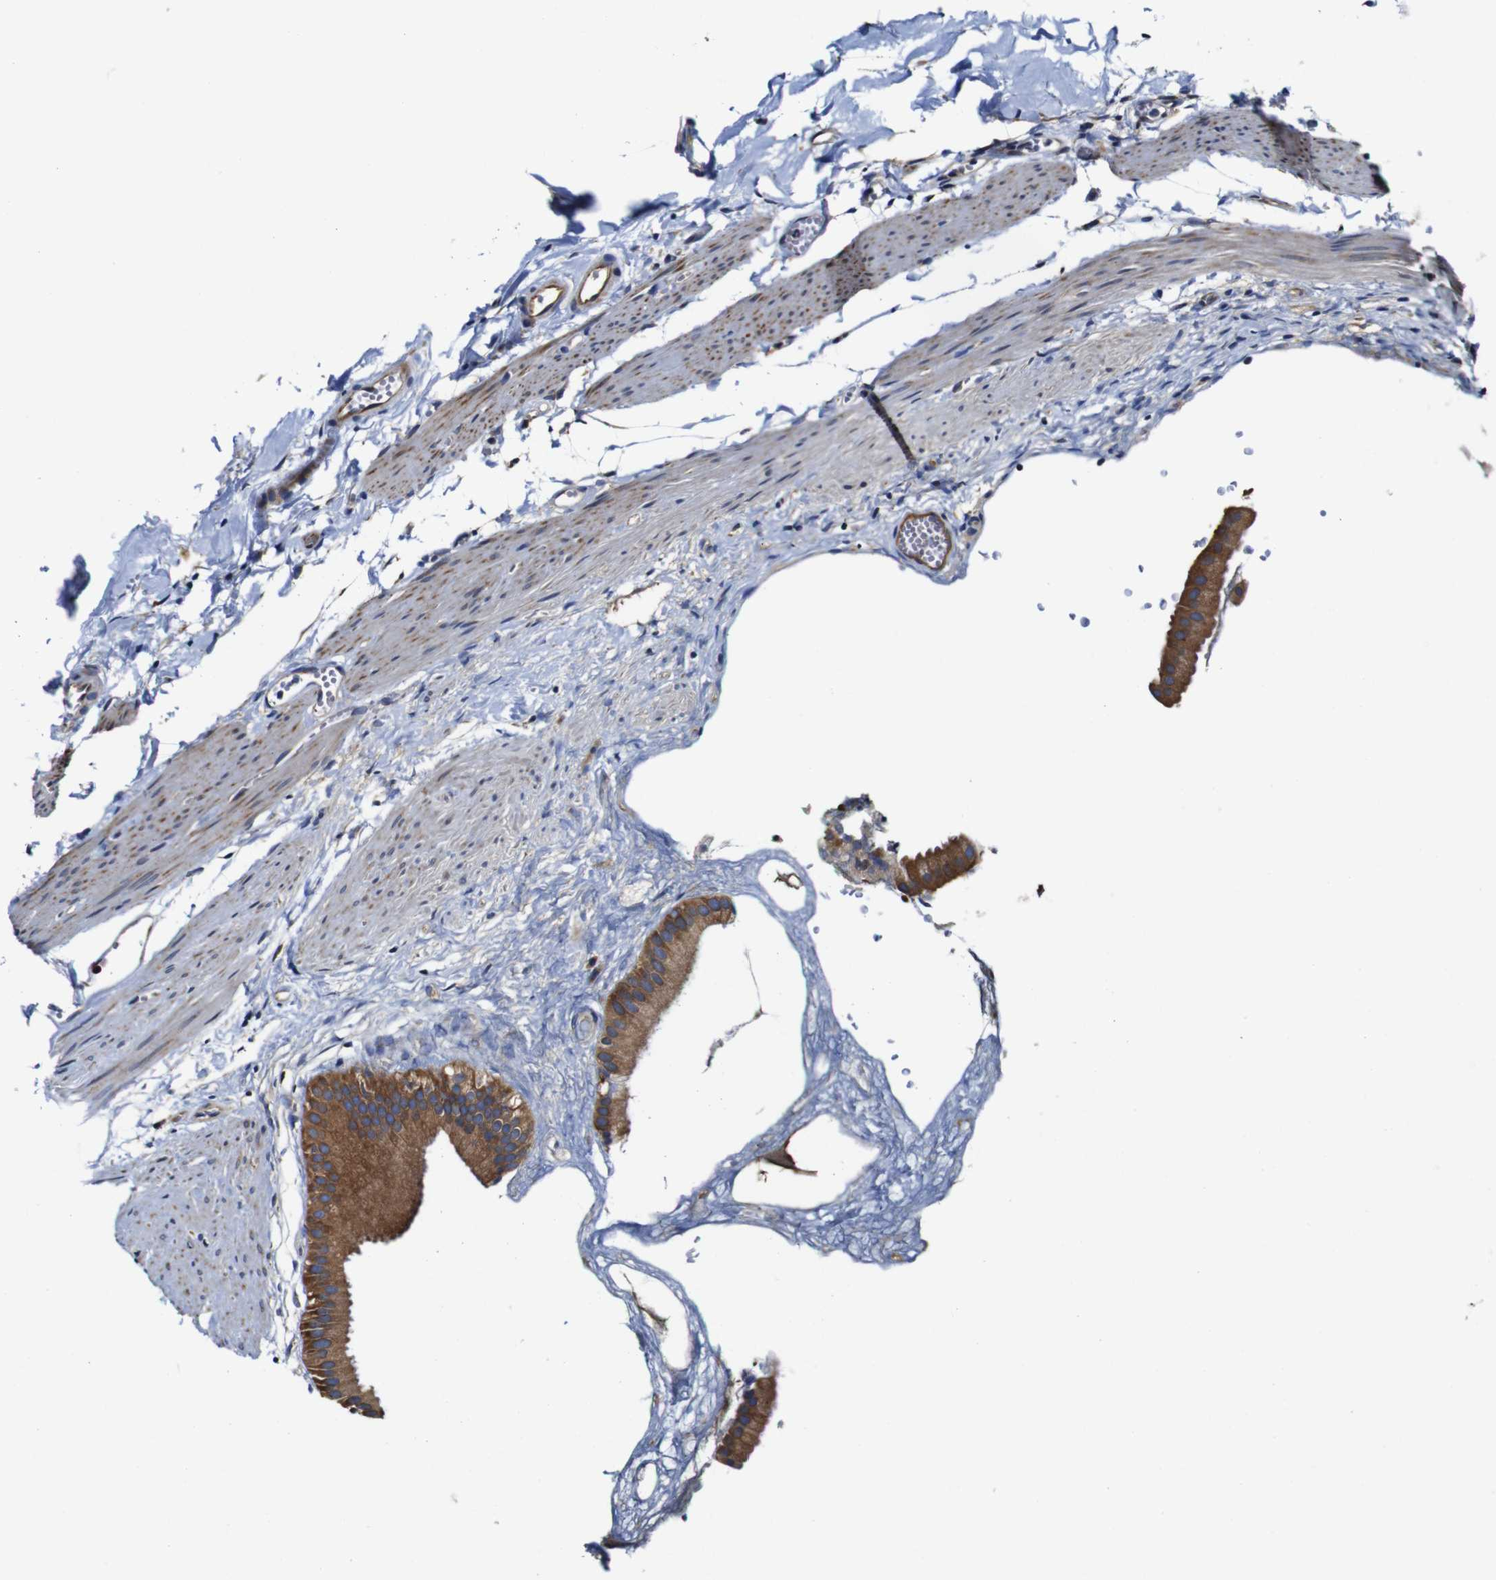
{"staining": {"intensity": "strong", "quantity": ">75%", "location": "cytoplasmic/membranous"}, "tissue": "gallbladder", "cell_type": "Glandular cells", "image_type": "normal", "snomed": [{"axis": "morphology", "description": "Normal tissue, NOS"}, {"axis": "topography", "description": "Gallbladder"}], "caption": "Gallbladder was stained to show a protein in brown. There is high levels of strong cytoplasmic/membranous expression in about >75% of glandular cells.", "gene": "CLCC1", "patient": {"sex": "female", "age": 64}}